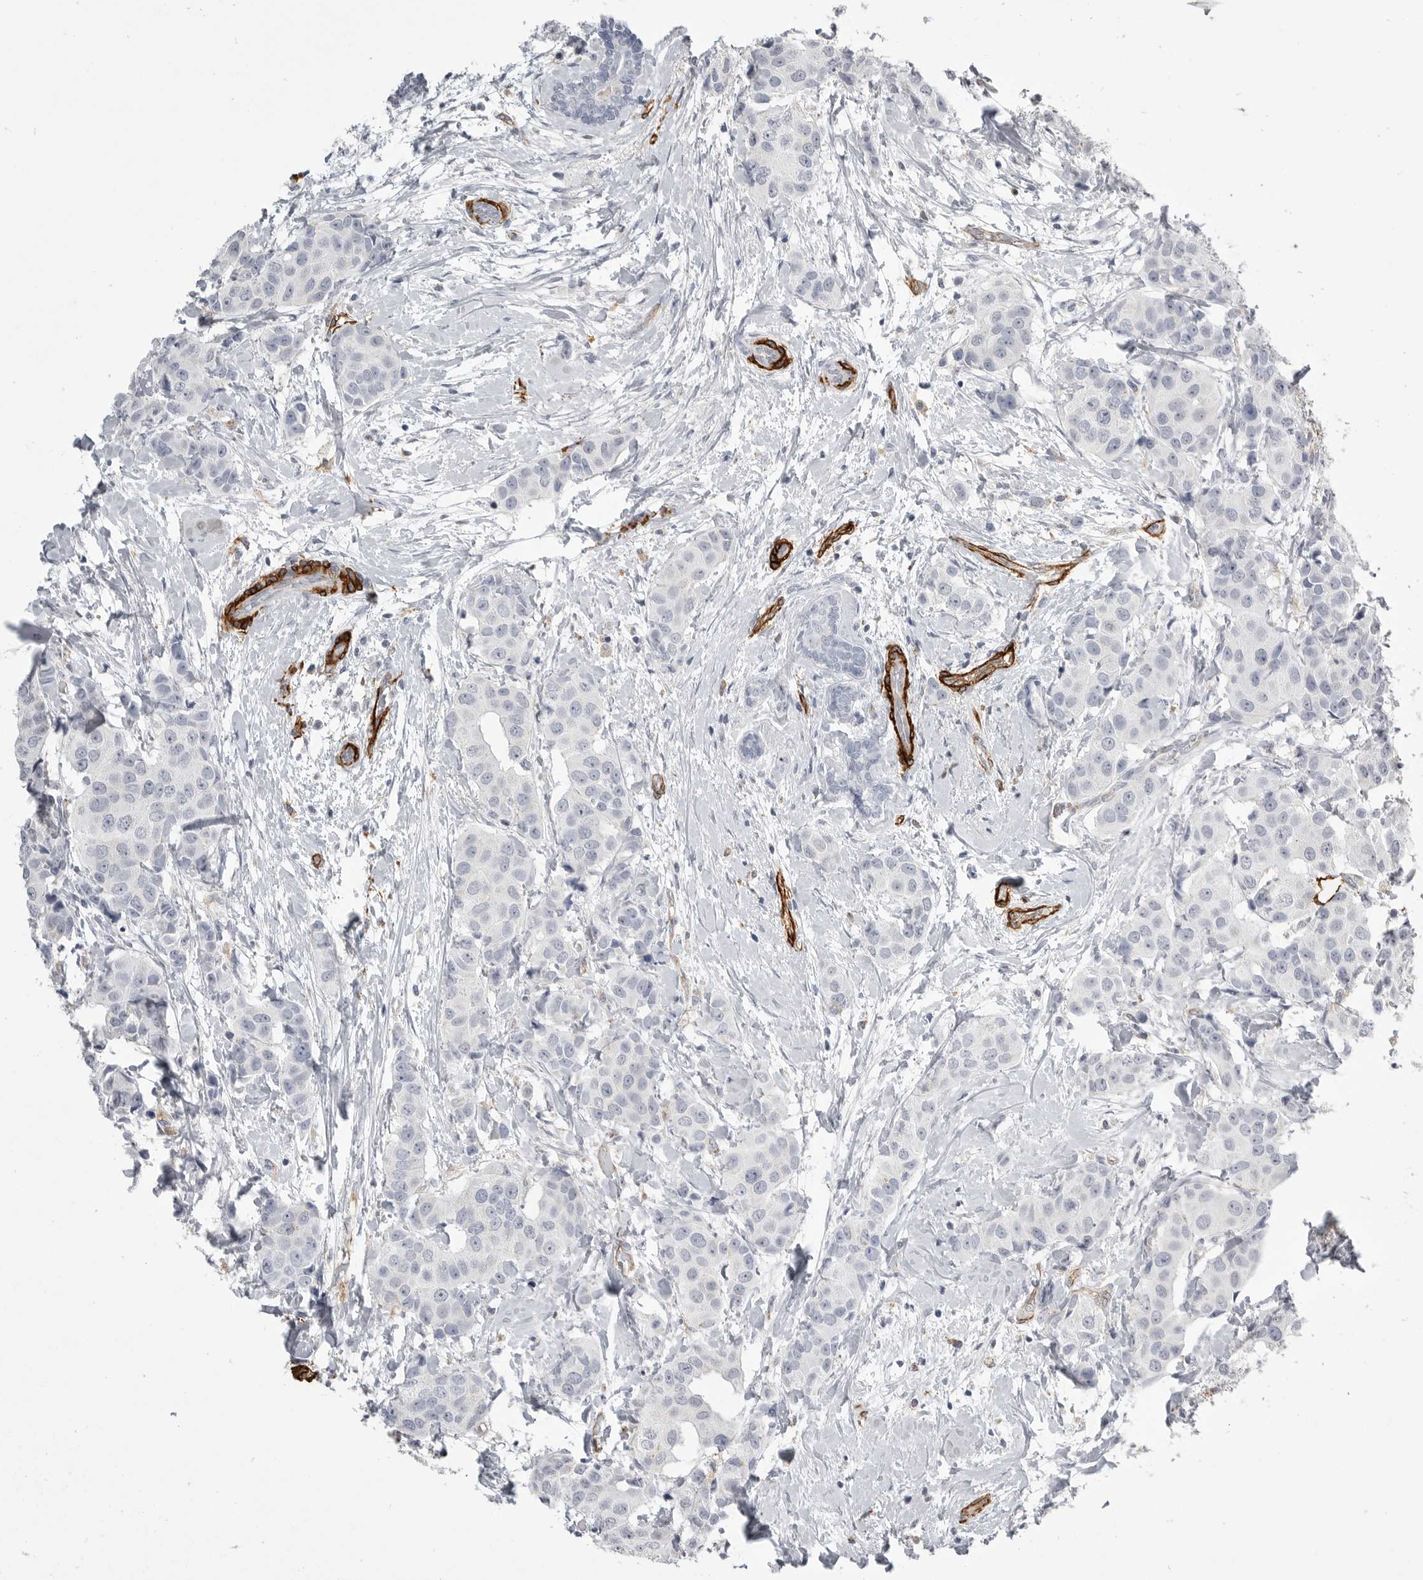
{"staining": {"intensity": "negative", "quantity": "none", "location": "none"}, "tissue": "breast cancer", "cell_type": "Tumor cells", "image_type": "cancer", "snomed": [{"axis": "morphology", "description": "Normal tissue, NOS"}, {"axis": "morphology", "description": "Duct carcinoma"}, {"axis": "topography", "description": "Breast"}], "caption": "This is an immunohistochemistry photomicrograph of breast invasive ductal carcinoma. There is no expression in tumor cells.", "gene": "AOC3", "patient": {"sex": "female", "age": 39}}